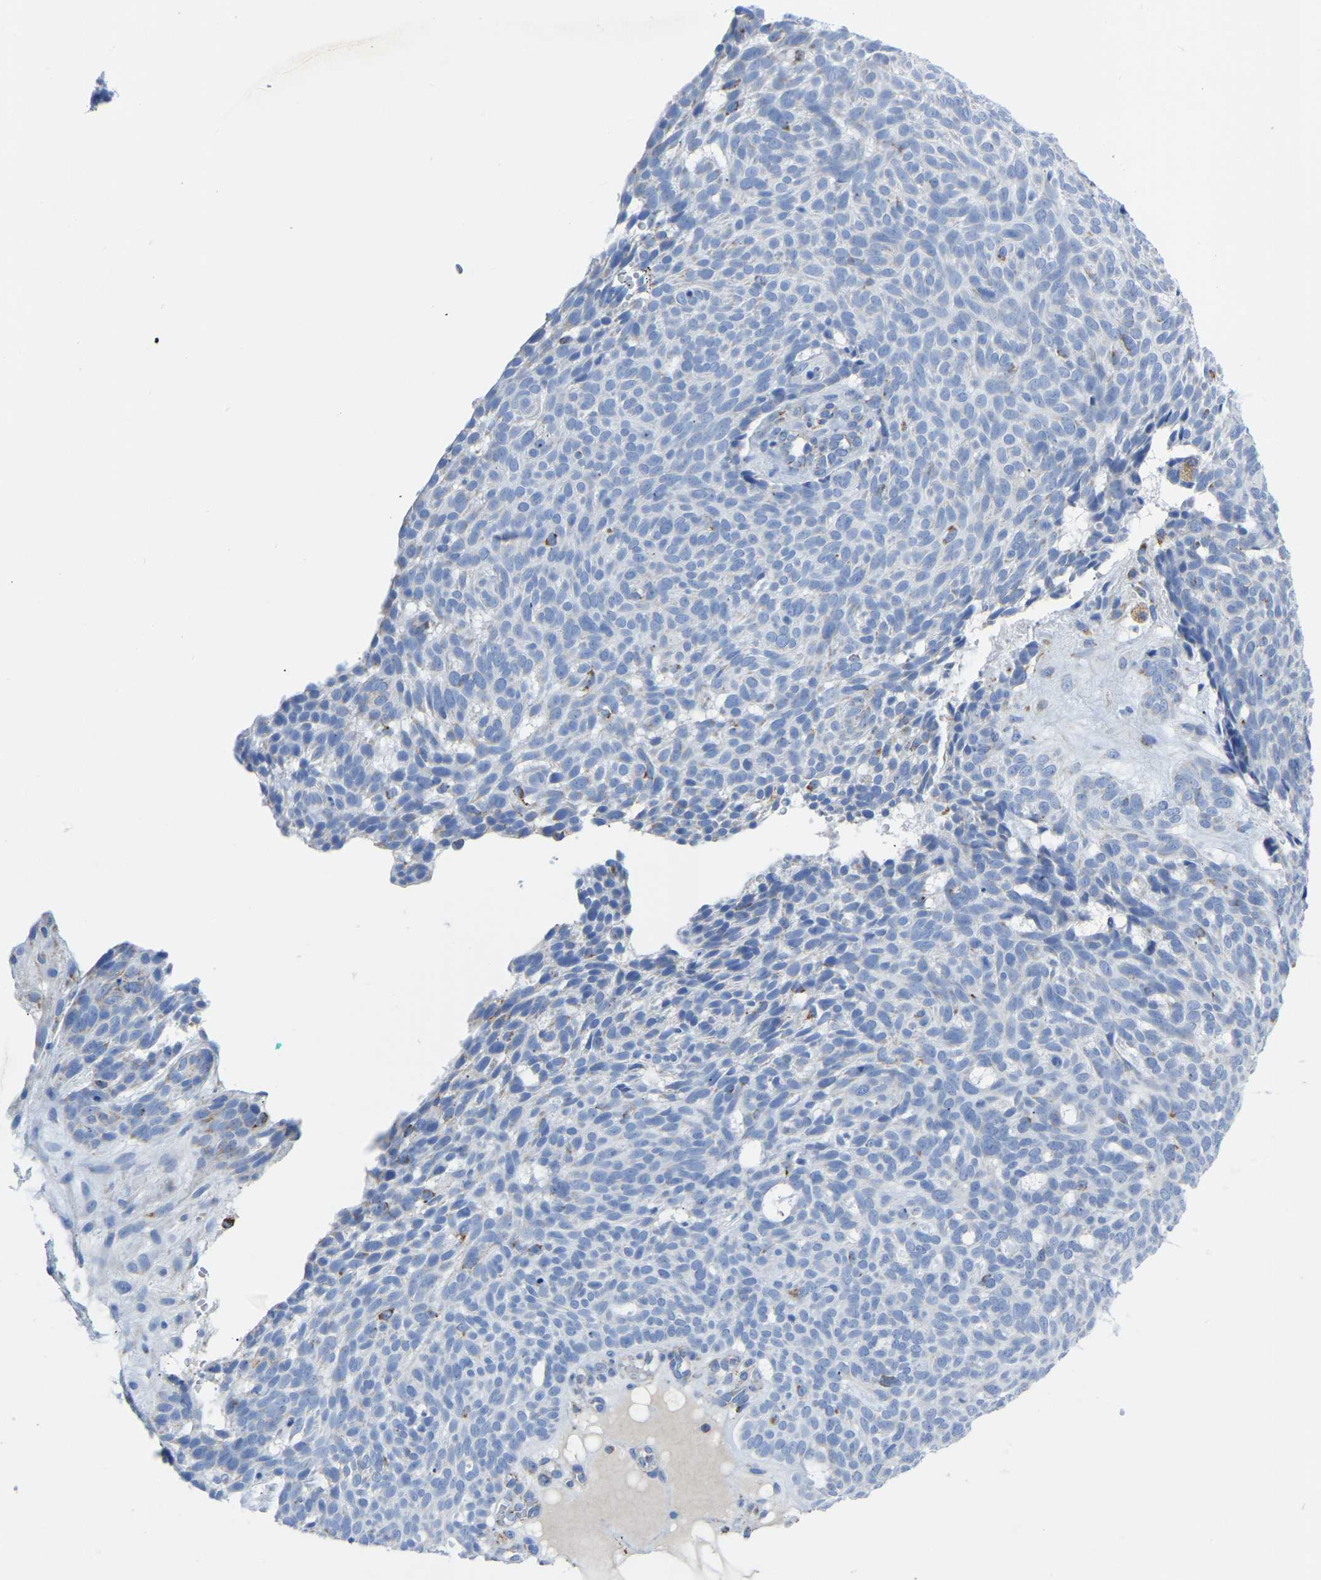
{"staining": {"intensity": "negative", "quantity": "none", "location": "none"}, "tissue": "skin cancer", "cell_type": "Tumor cells", "image_type": "cancer", "snomed": [{"axis": "morphology", "description": "Basal cell carcinoma"}, {"axis": "topography", "description": "Skin"}], "caption": "Skin cancer was stained to show a protein in brown. There is no significant positivity in tumor cells.", "gene": "ETFA", "patient": {"sex": "male", "age": 61}}